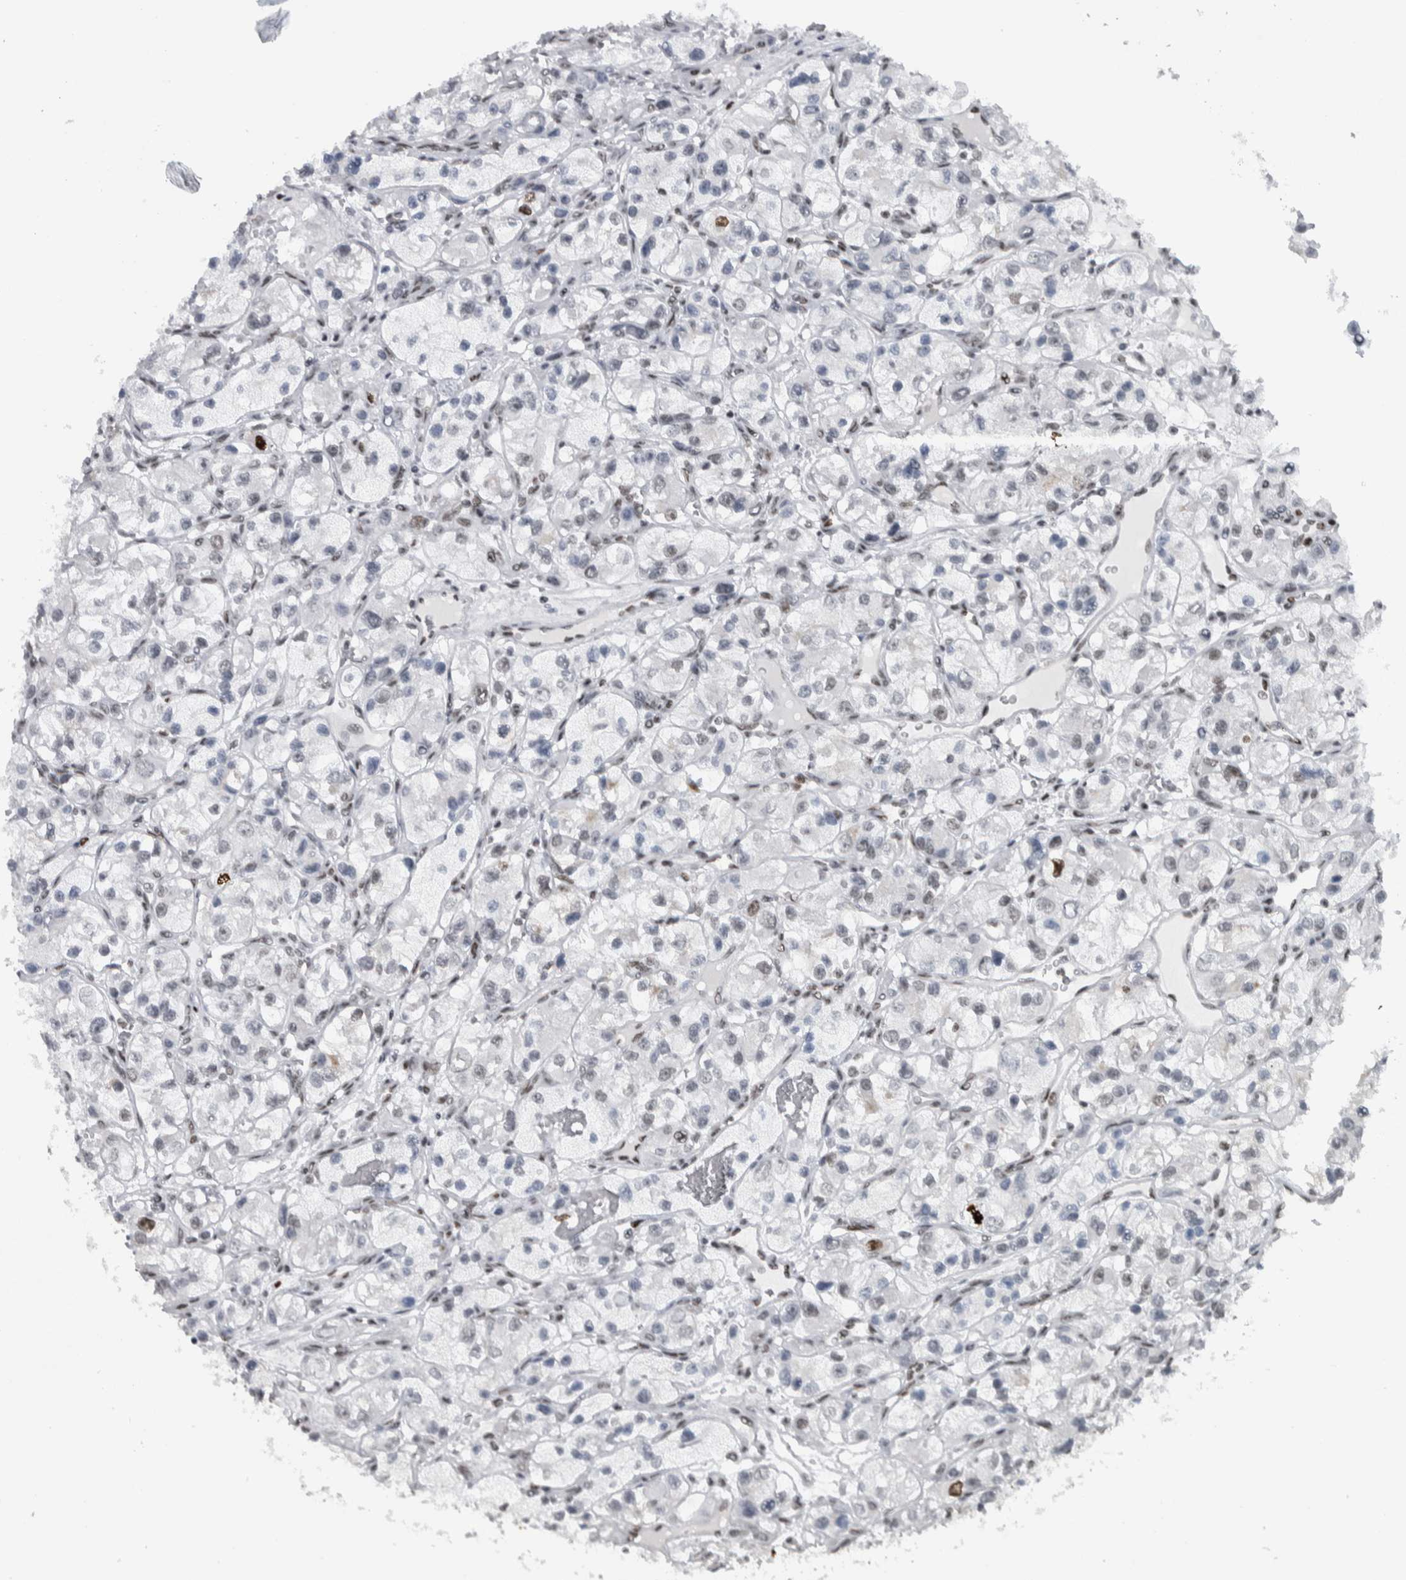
{"staining": {"intensity": "negative", "quantity": "none", "location": "none"}, "tissue": "renal cancer", "cell_type": "Tumor cells", "image_type": "cancer", "snomed": [{"axis": "morphology", "description": "Adenocarcinoma, NOS"}, {"axis": "topography", "description": "Kidney"}], "caption": "The photomicrograph shows no staining of tumor cells in renal cancer.", "gene": "TOP2B", "patient": {"sex": "female", "age": 57}}